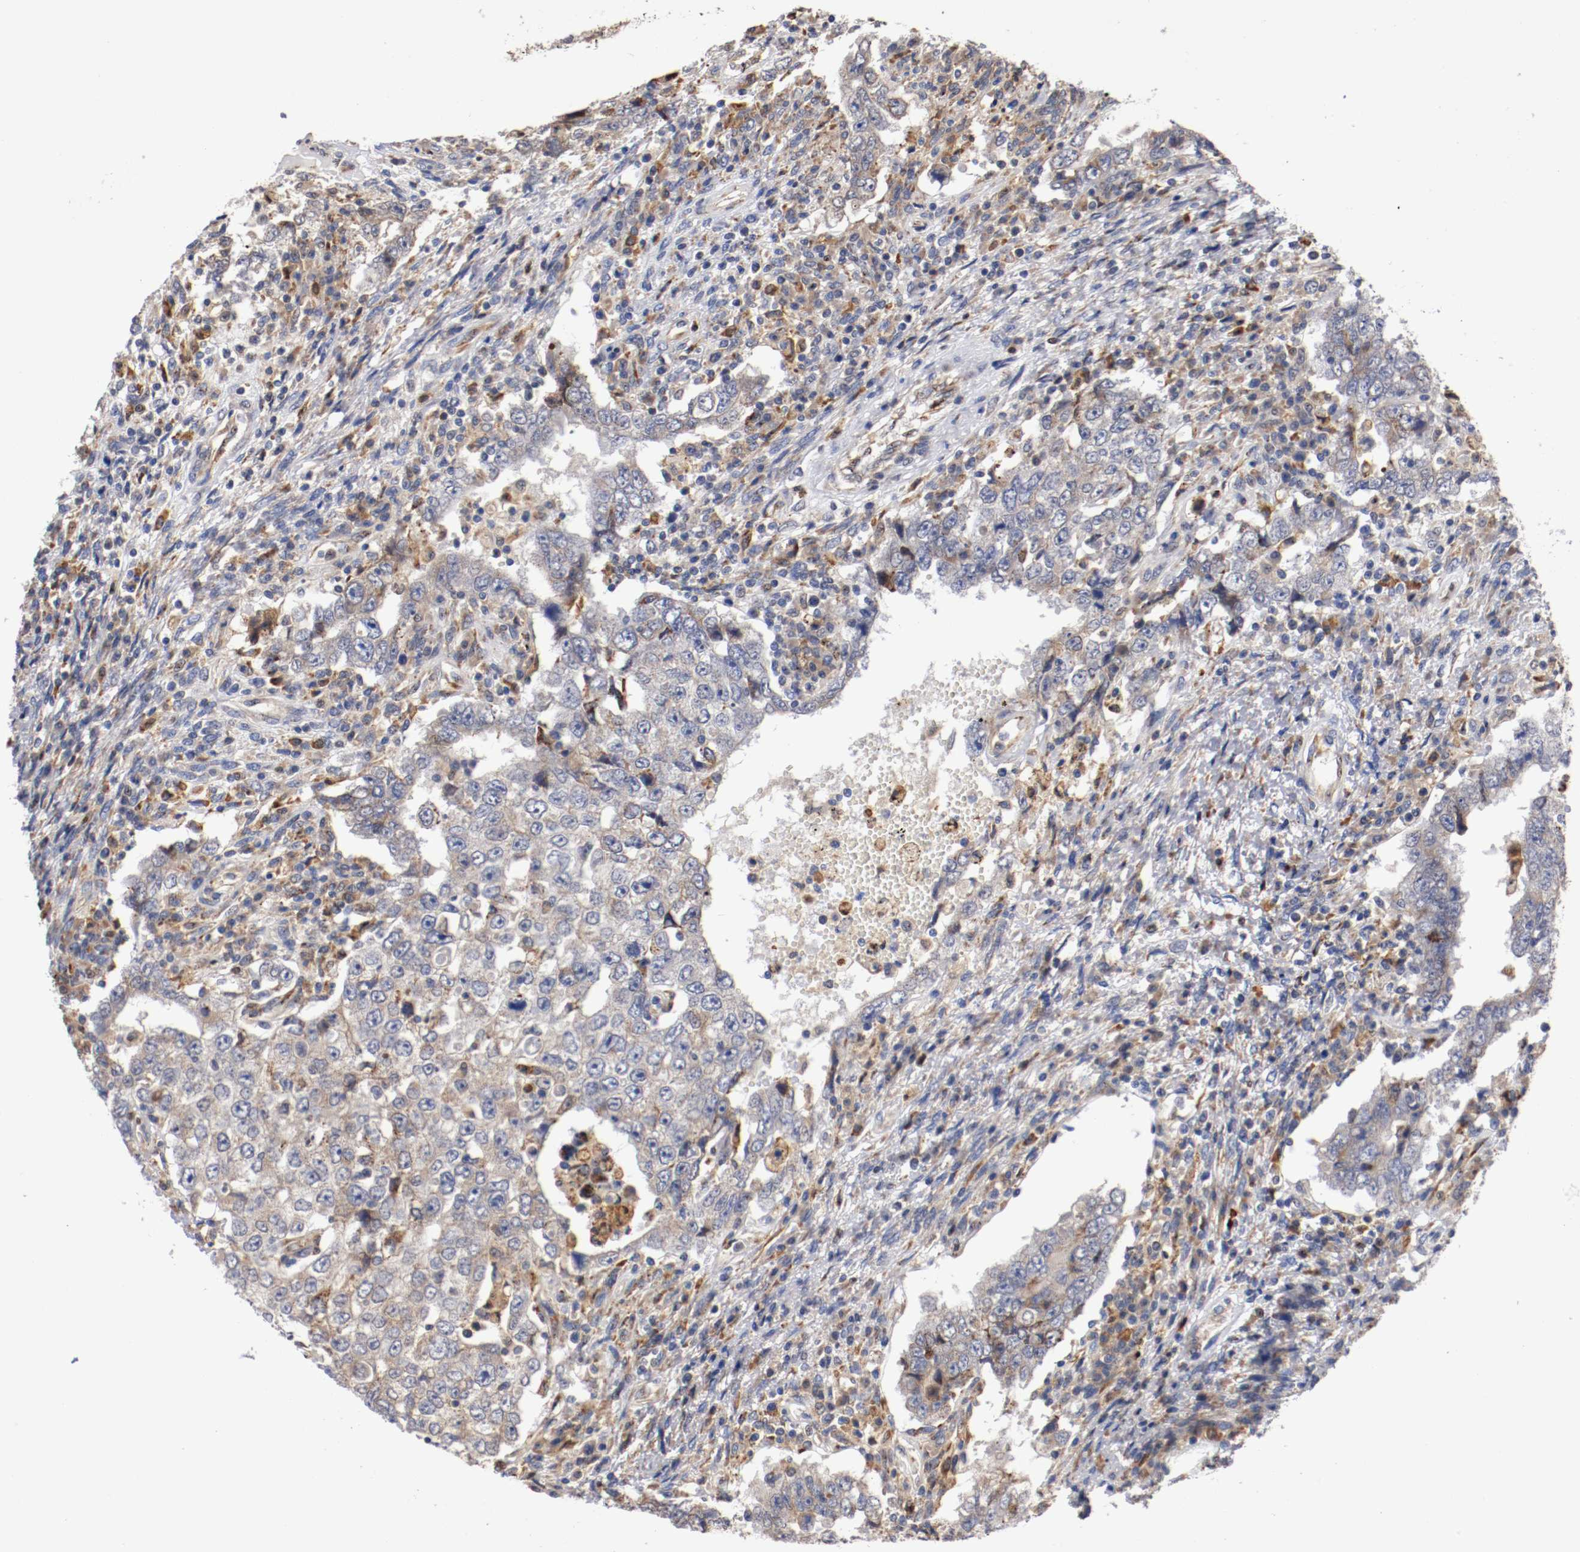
{"staining": {"intensity": "weak", "quantity": ">75%", "location": "cytoplasmic/membranous"}, "tissue": "testis cancer", "cell_type": "Tumor cells", "image_type": "cancer", "snomed": [{"axis": "morphology", "description": "Carcinoma, Embryonal, NOS"}, {"axis": "topography", "description": "Testis"}], "caption": "A high-resolution micrograph shows immunohistochemistry staining of testis cancer (embryonal carcinoma), which displays weak cytoplasmic/membranous staining in about >75% of tumor cells.", "gene": "TNFSF13", "patient": {"sex": "male", "age": 26}}